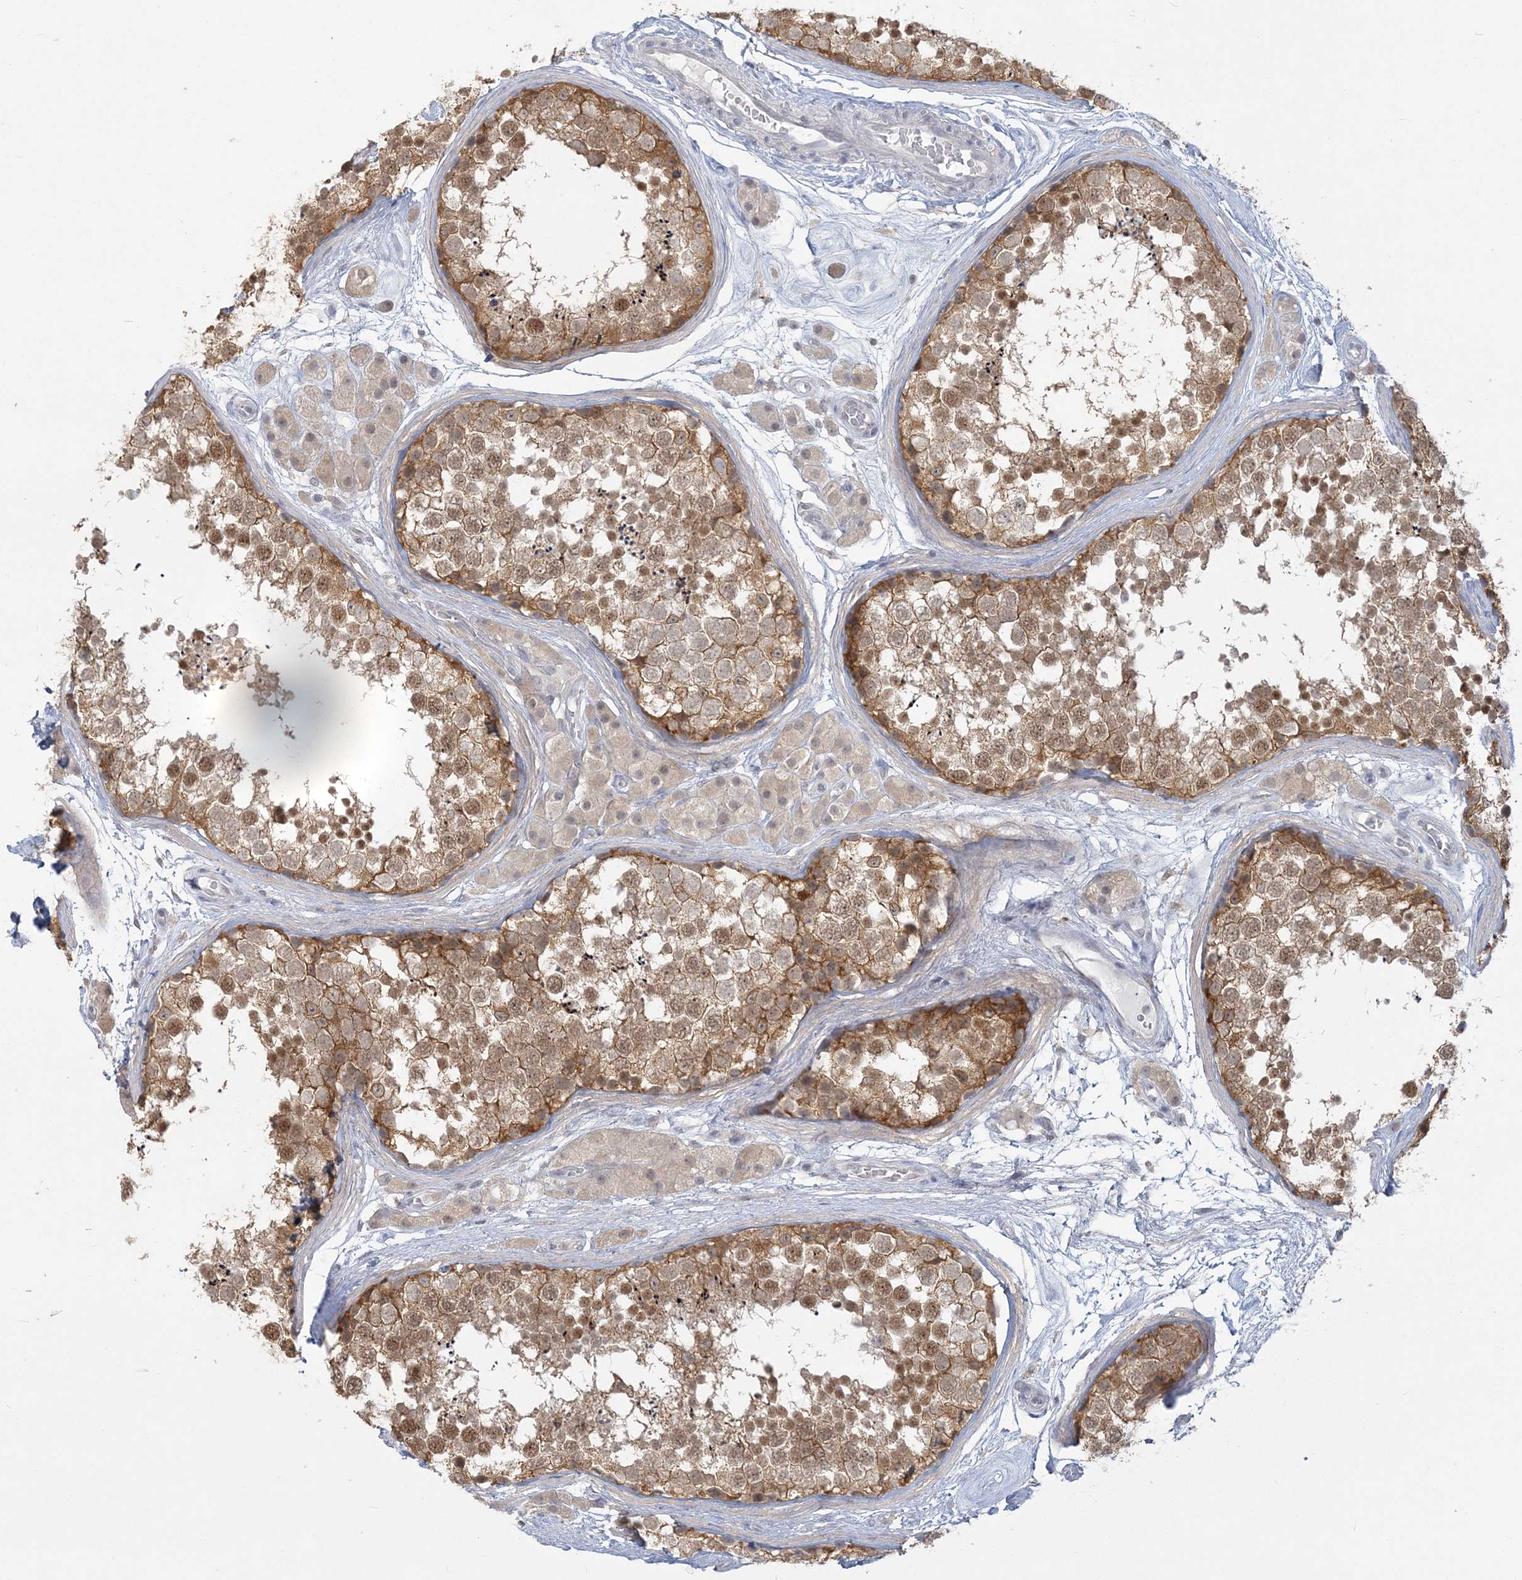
{"staining": {"intensity": "moderate", "quantity": ">75%", "location": "cytoplasmic/membranous,nuclear"}, "tissue": "testis", "cell_type": "Cells in seminiferous ducts", "image_type": "normal", "snomed": [{"axis": "morphology", "description": "Normal tissue, NOS"}, {"axis": "topography", "description": "Testis"}], "caption": "Immunohistochemistry (IHC) micrograph of normal testis: human testis stained using IHC demonstrates medium levels of moderate protein expression localized specifically in the cytoplasmic/membranous,nuclear of cells in seminiferous ducts, appearing as a cytoplasmic/membranous,nuclear brown color.", "gene": "ANKS1A", "patient": {"sex": "male", "age": 56}}